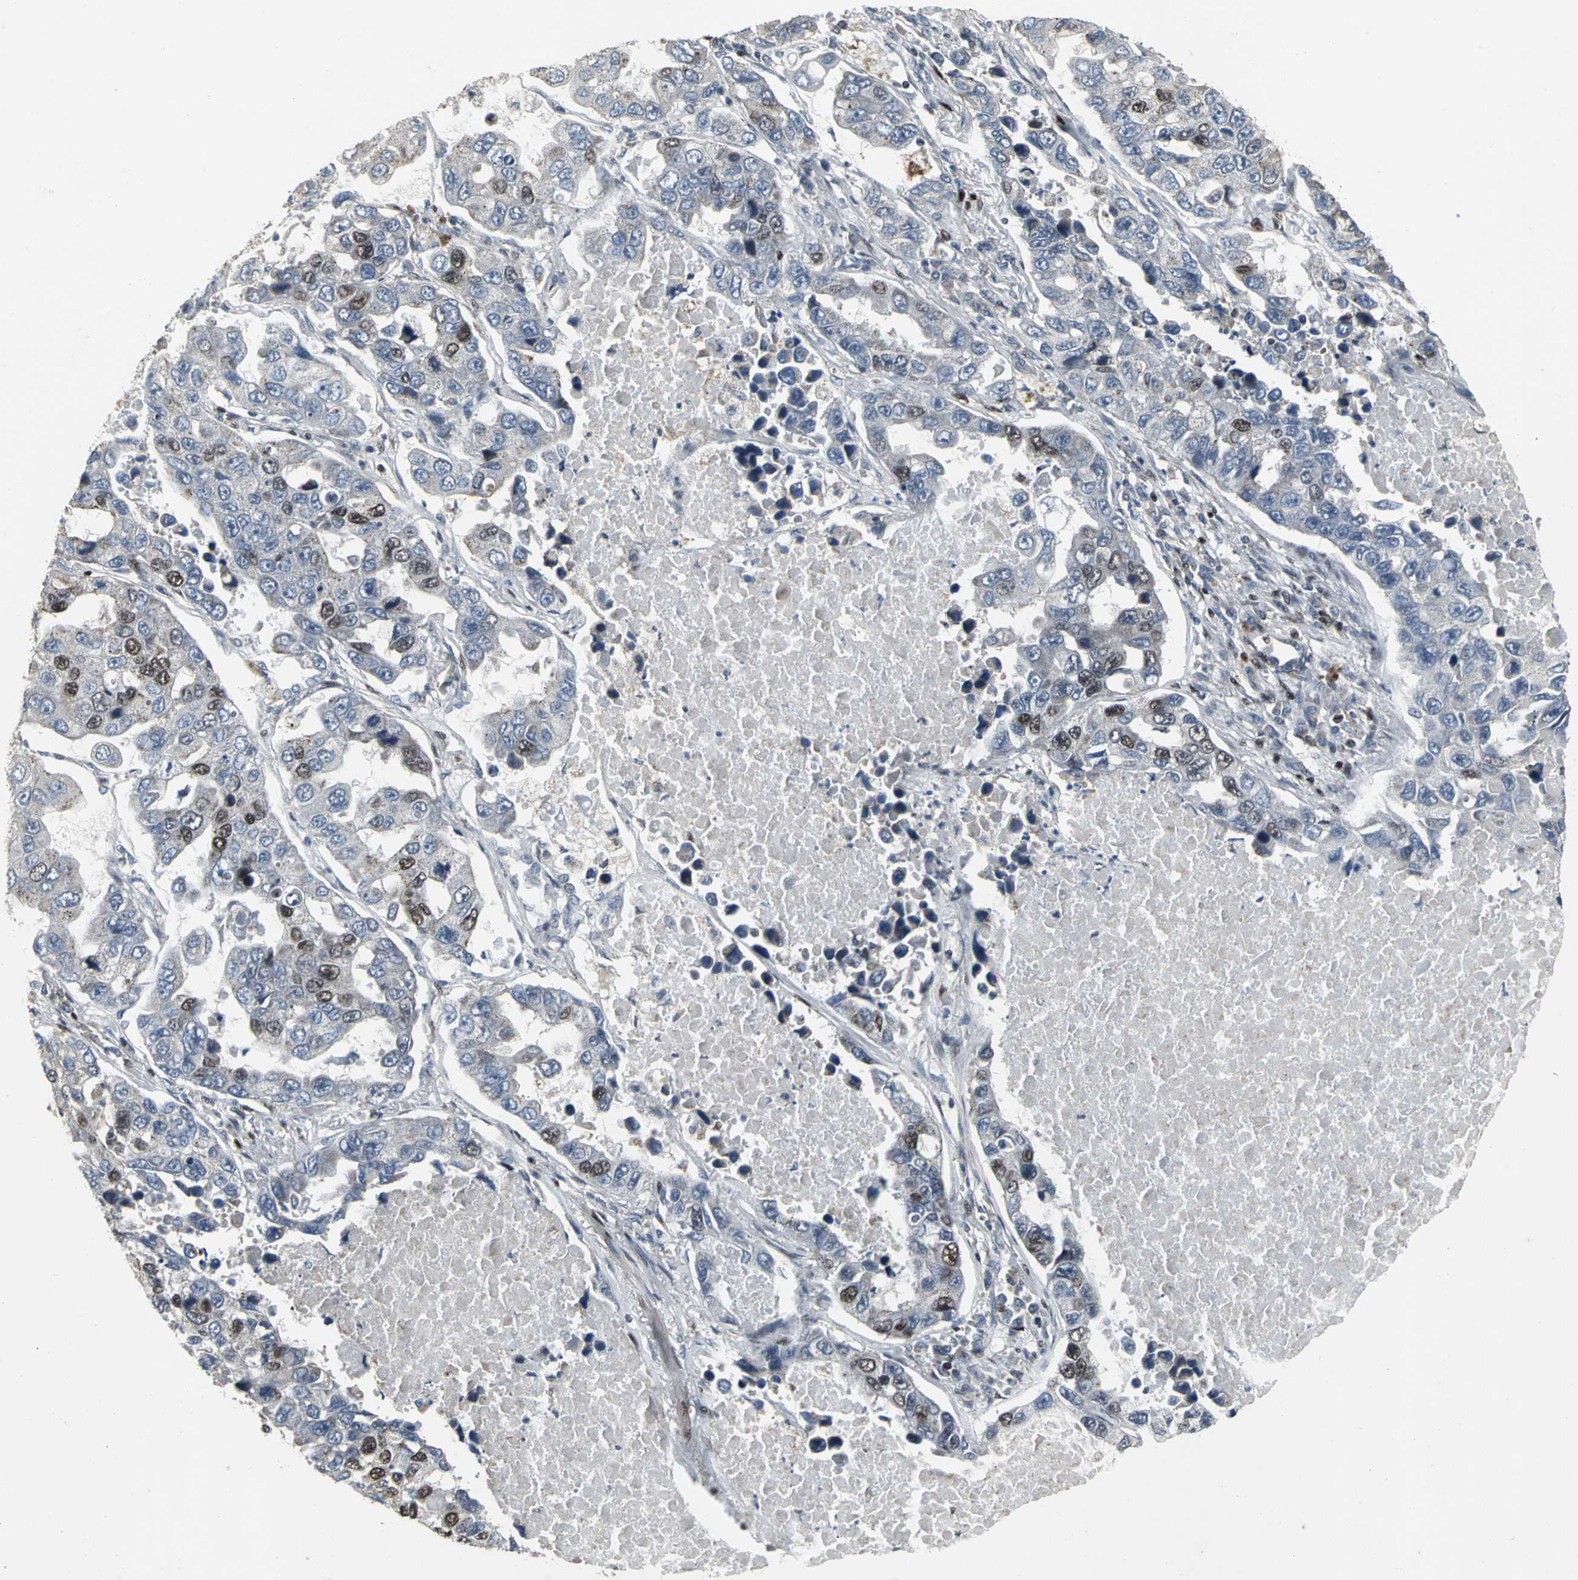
{"staining": {"intensity": "moderate", "quantity": "<25%", "location": "nuclear"}, "tissue": "lung cancer", "cell_type": "Tumor cells", "image_type": "cancer", "snomed": [{"axis": "morphology", "description": "Adenocarcinoma, NOS"}, {"axis": "topography", "description": "Lung"}], "caption": "Lung cancer (adenocarcinoma) was stained to show a protein in brown. There is low levels of moderate nuclear staining in about <25% of tumor cells. (DAB = brown stain, brightfield microscopy at high magnification).", "gene": "SRF", "patient": {"sex": "male", "age": 64}}